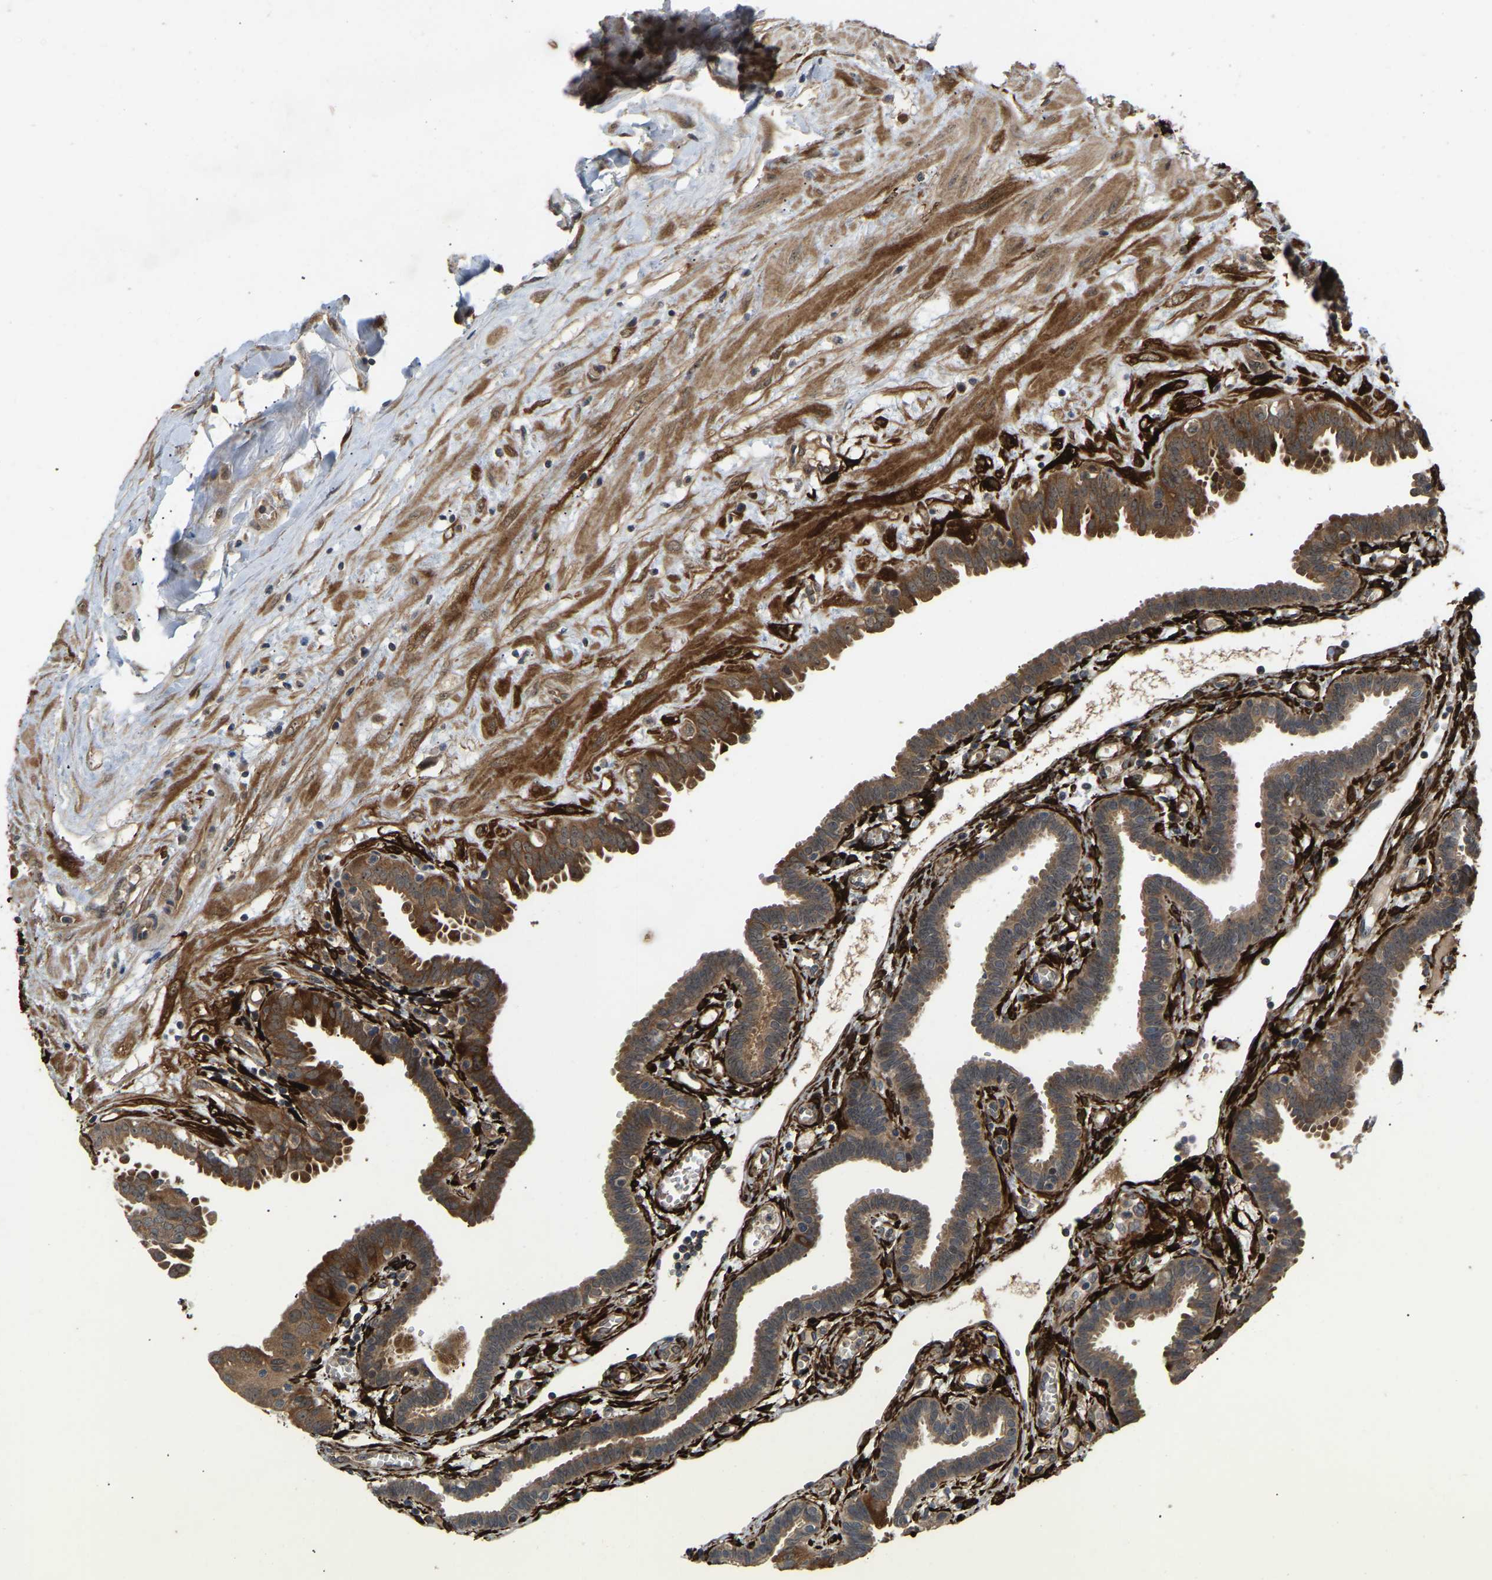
{"staining": {"intensity": "moderate", "quantity": ">75%", "location": "cytoplasmic/membranous"}, "tissue": "fallopian tube", "cell_type": "Glandular cells", "image_type": "normal", "snomed": [{"axis": "morphology", "description": "Normal tissue, NOS"}, {"axis": "topography", "description": "Fallopian tube"}, {"axis": "topography", "description": "Placenta"}], "caption": "The immunohistochemical stain highlights moderate cytoplasmic/membranous positivity in glandular cells of benign fallopian tube. (DAB IHC with brightfield microscopy, high magnification).", "gene": "LIMK2", "patient": {"sex": "female", "age": 32}}